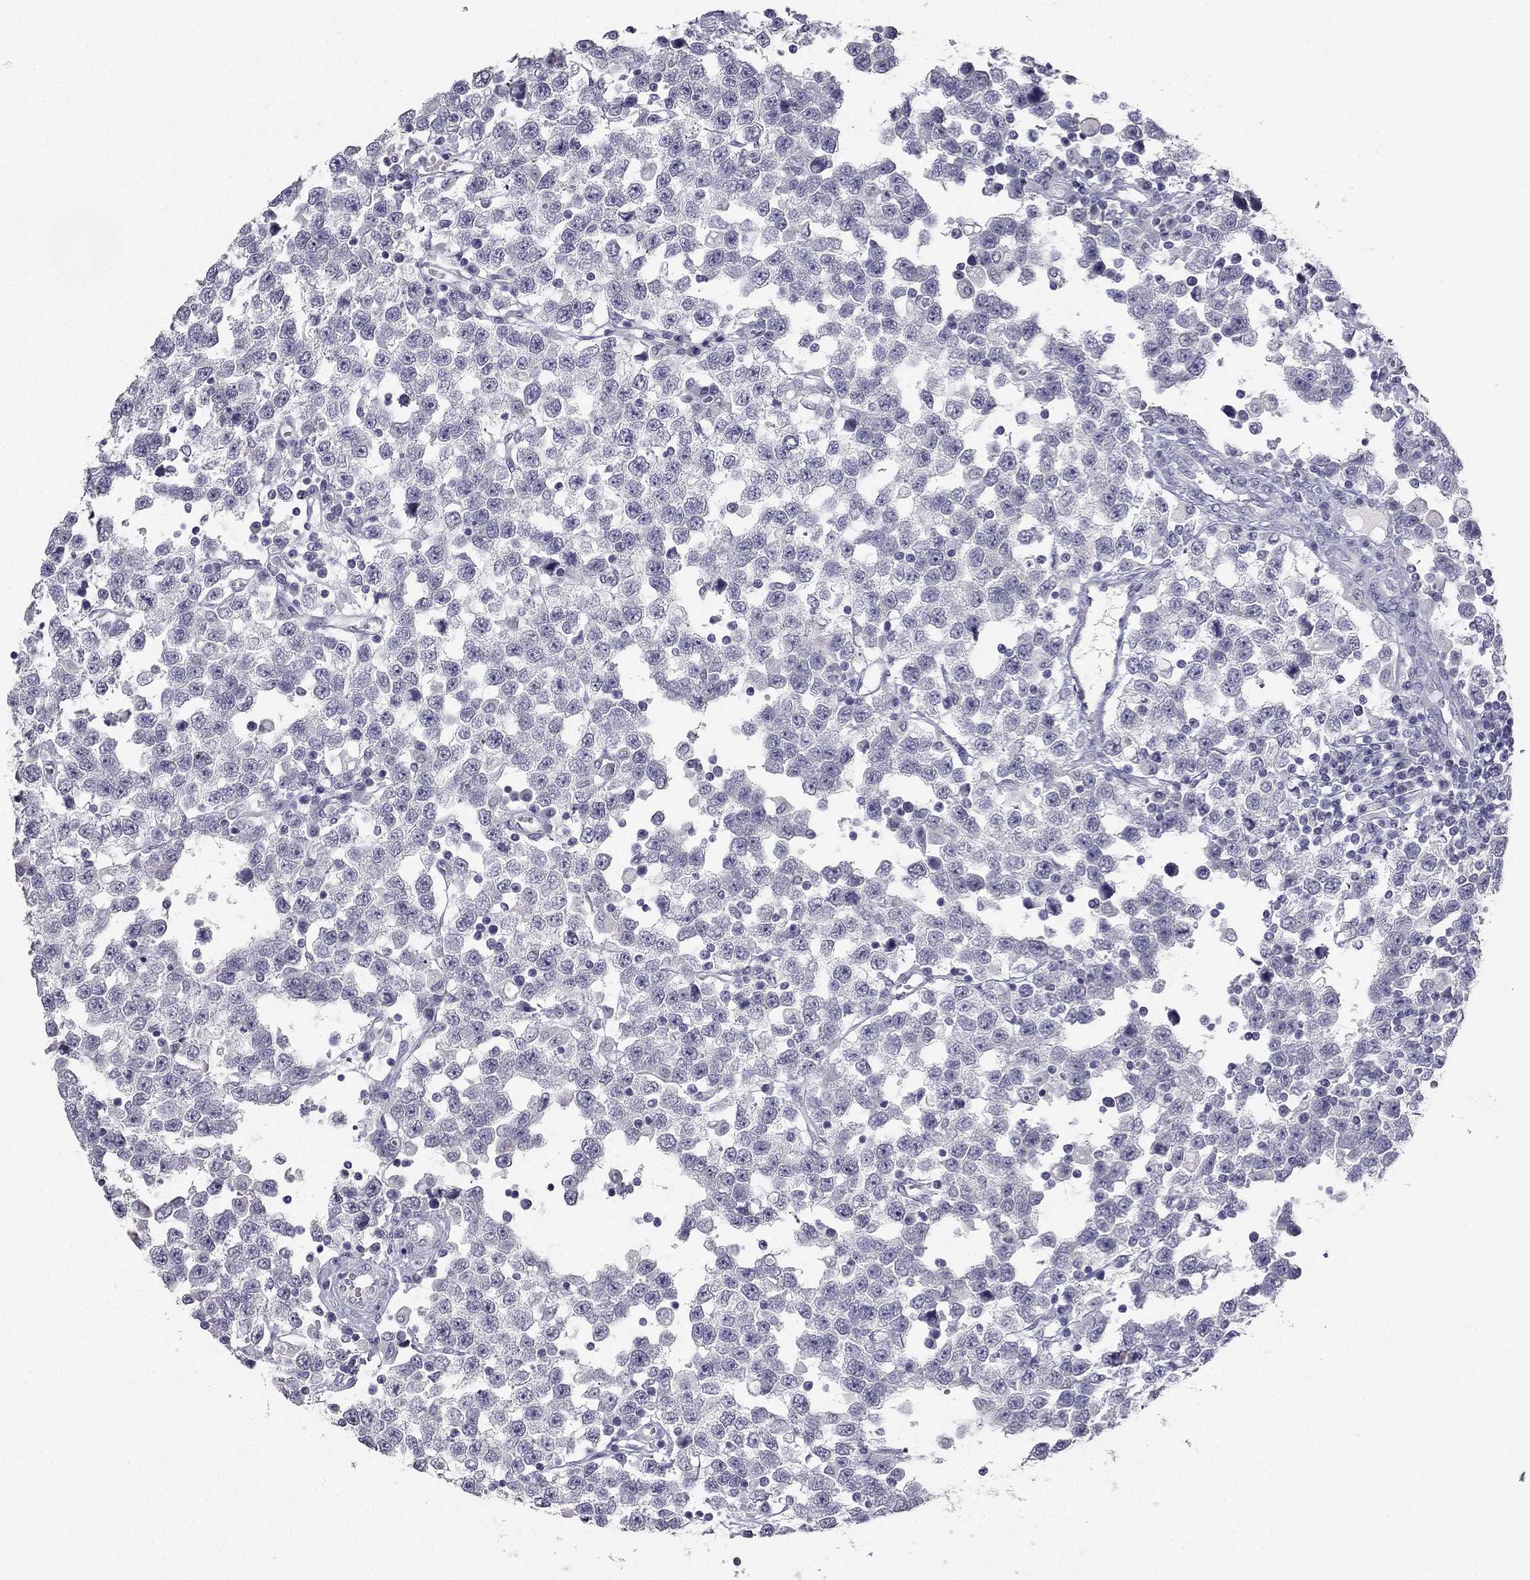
{"staining": {"intensity": "negative", "quantity": "none", "location": "none"}, "tissue": "testis cancer", "cell_type": "Tumor cells", "image_type": "cancer", "snomed": [{"axis": "morphology", "description": "Seminoma, NOS"}, {"axis": "topography", "description": "Testis"}], "caption": "A histopathology image of testis cancer (seminoma) stained for a protein reveals no brown staining in tumor cells.", "gene": "CALB2", "patient": {"sex": "male", "age": 34}}